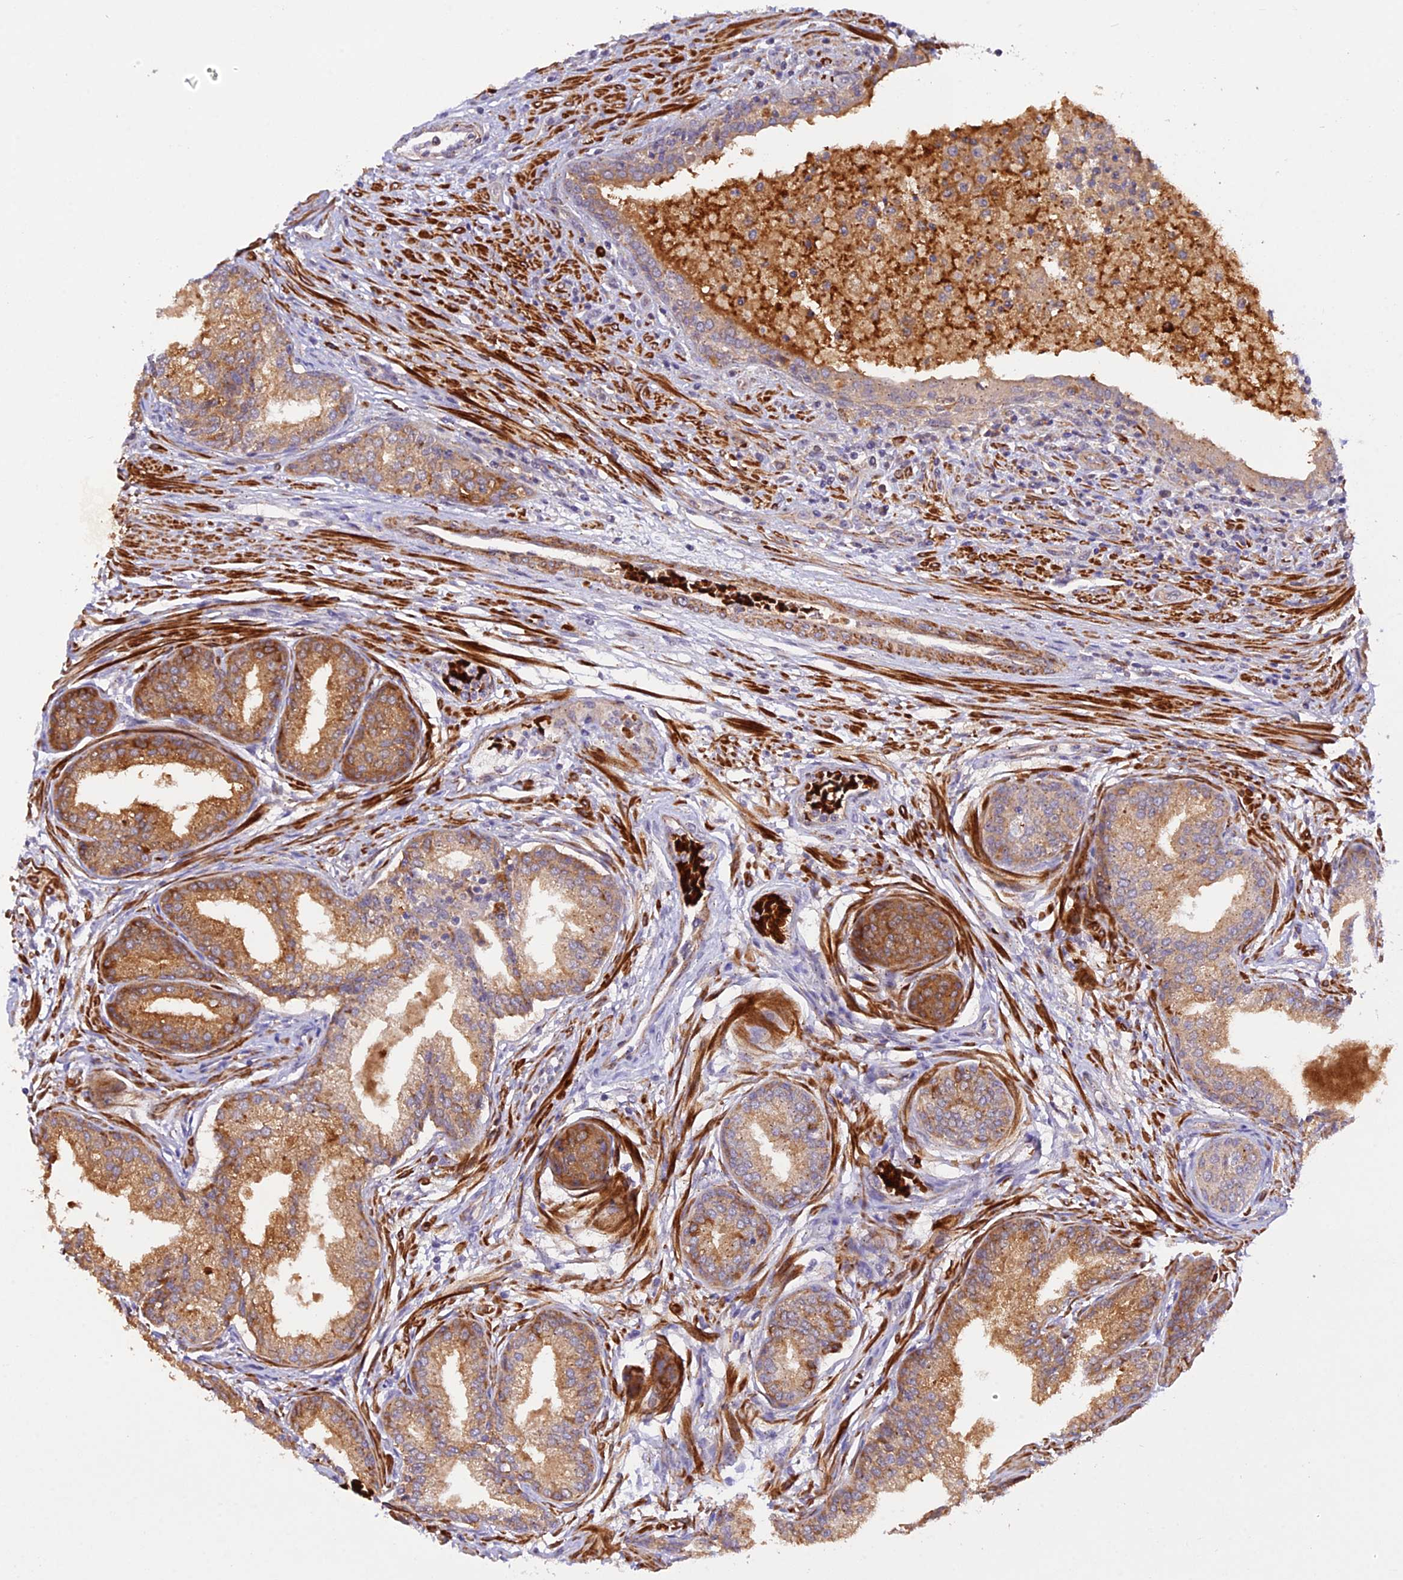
{"staining": {"intensity": "moderate", "quantity": "25%-75%", "location": "cytoplasmic/membranous"}, "tissue": "prostate cancer", "cell_type": "Tumor cells", "image_type": "cancer", "snomed": [{"axis": "morphology", "description": "Adenocarcinoma, High grade"}, {"axis": "topography", "description": "Prostate"}], "caption": "Immunohistochemistry (IHC) (DAB (3,3'-diaminobenzidine)) staining of prostate high-grade adenocarcinoma demonstrates moderate cytoplasmic/membranous protein positivity in approximately 25%-75% of tumor cells. The staining was performed using DAB (3,3'-diaminobenzidine) to visualize the protein expression in brown, while the nuclei were stained in blue with hematoxylin (Magnification: 20x).", "gene": "WDFY4", "patient": {"sex": "male", "age": 67}}